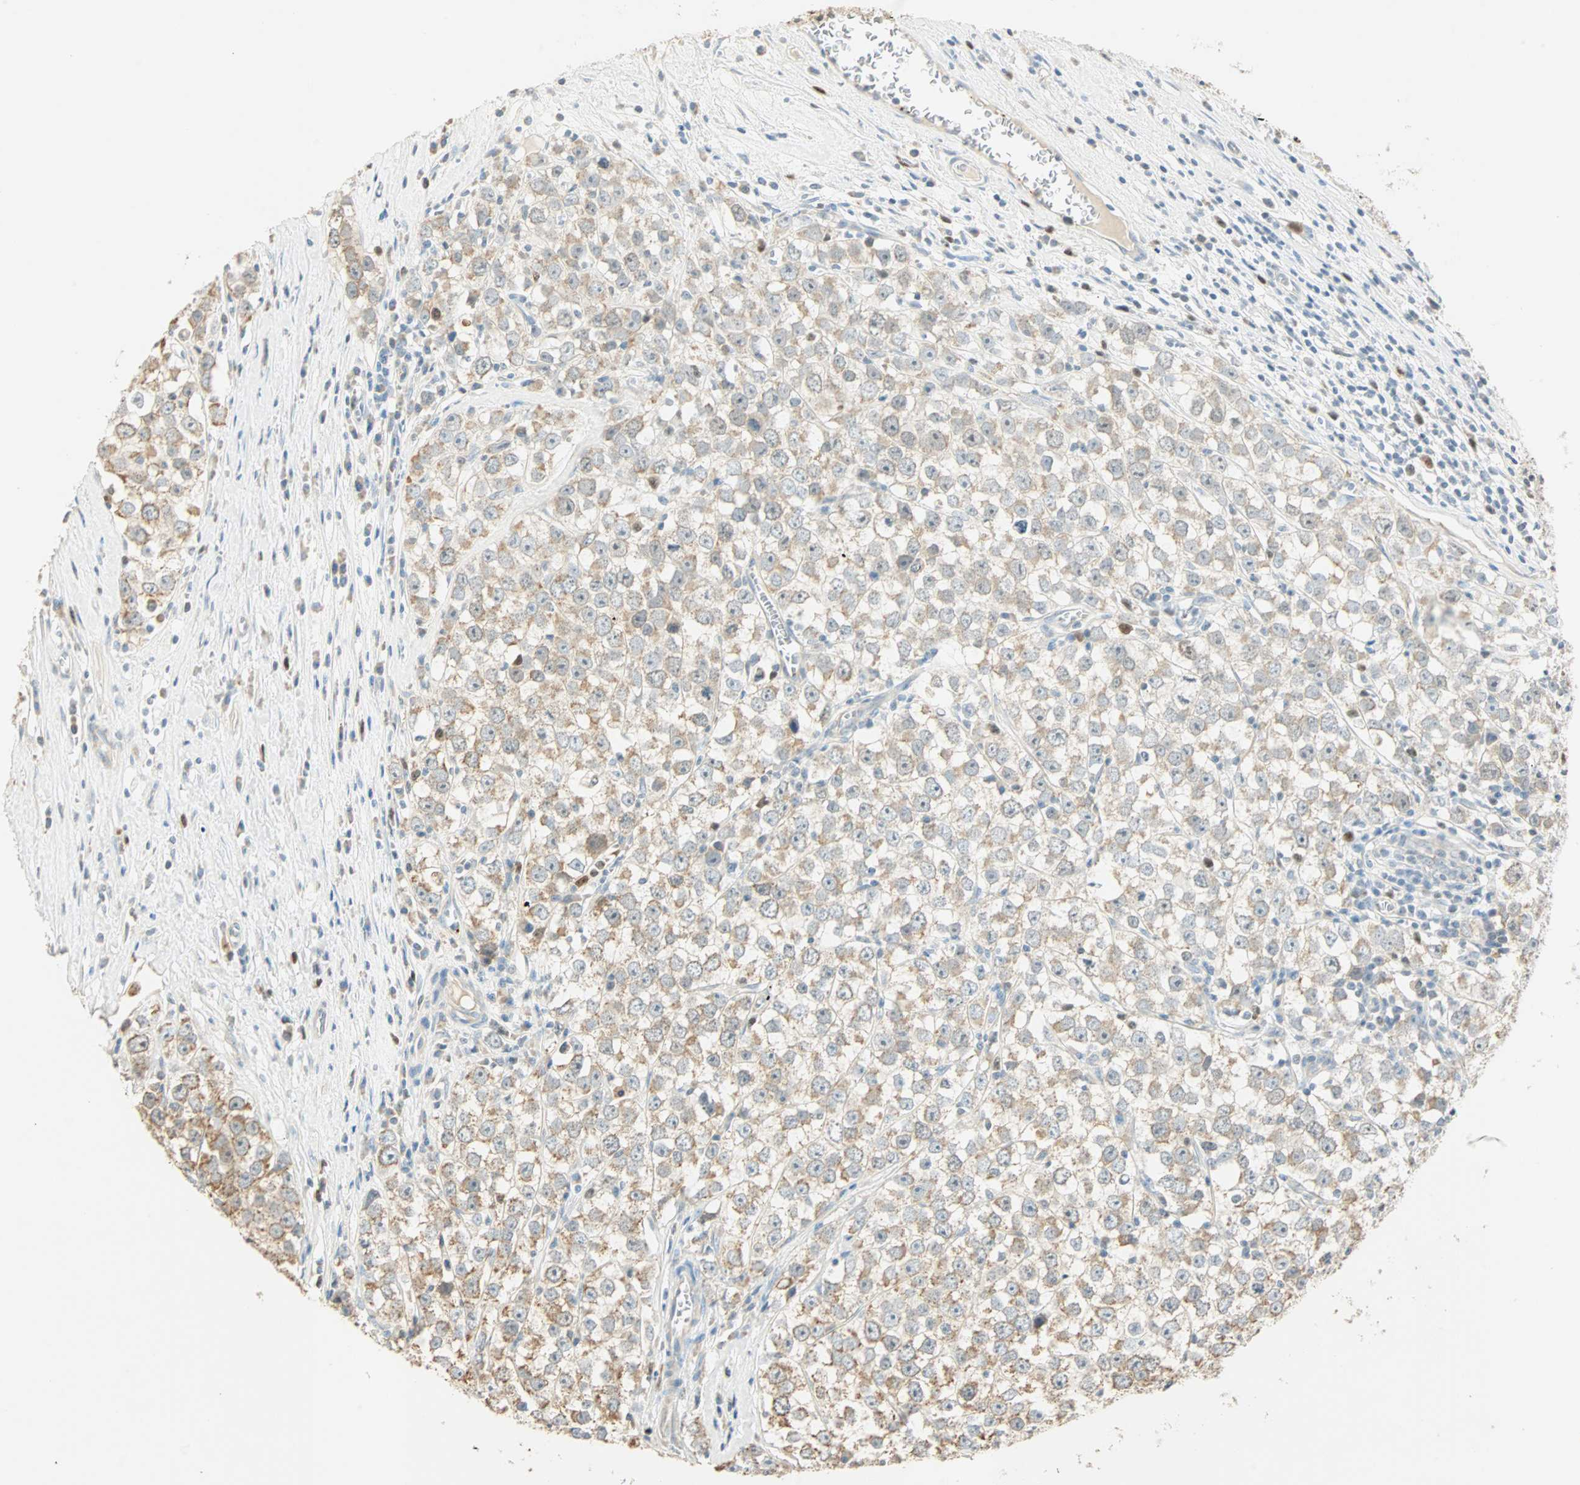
{"staining": {"intensity": "weak", "quantity": ">75%", "location": "cytoplasmic/membranous"}, "tissue": "testis cancer", "cell_type": "Tumor cells", "image_type": "cancer", "snomed": [{"axis": "morphology", "description": "Seminoma, NOS"}, {"axis": "morphology", "description": "Carcinoma, Embryonal, NOS"}, {"axis": "topography", "description": "Testis"}], "caption": "The histopathology image displays staining of testis cancer, revealing weak cytoplasmic/membranous protein expression (brown color) within tumor cells. The staining was performed using DAB (3,3'-diaminobenzidine) to visualize the protein expression in brown, while the nuclei were stained in blue with hematoxylin (Magnification: 20x).", "gene": "RAD18", "patient": {"sex": "male", "age": 52}}